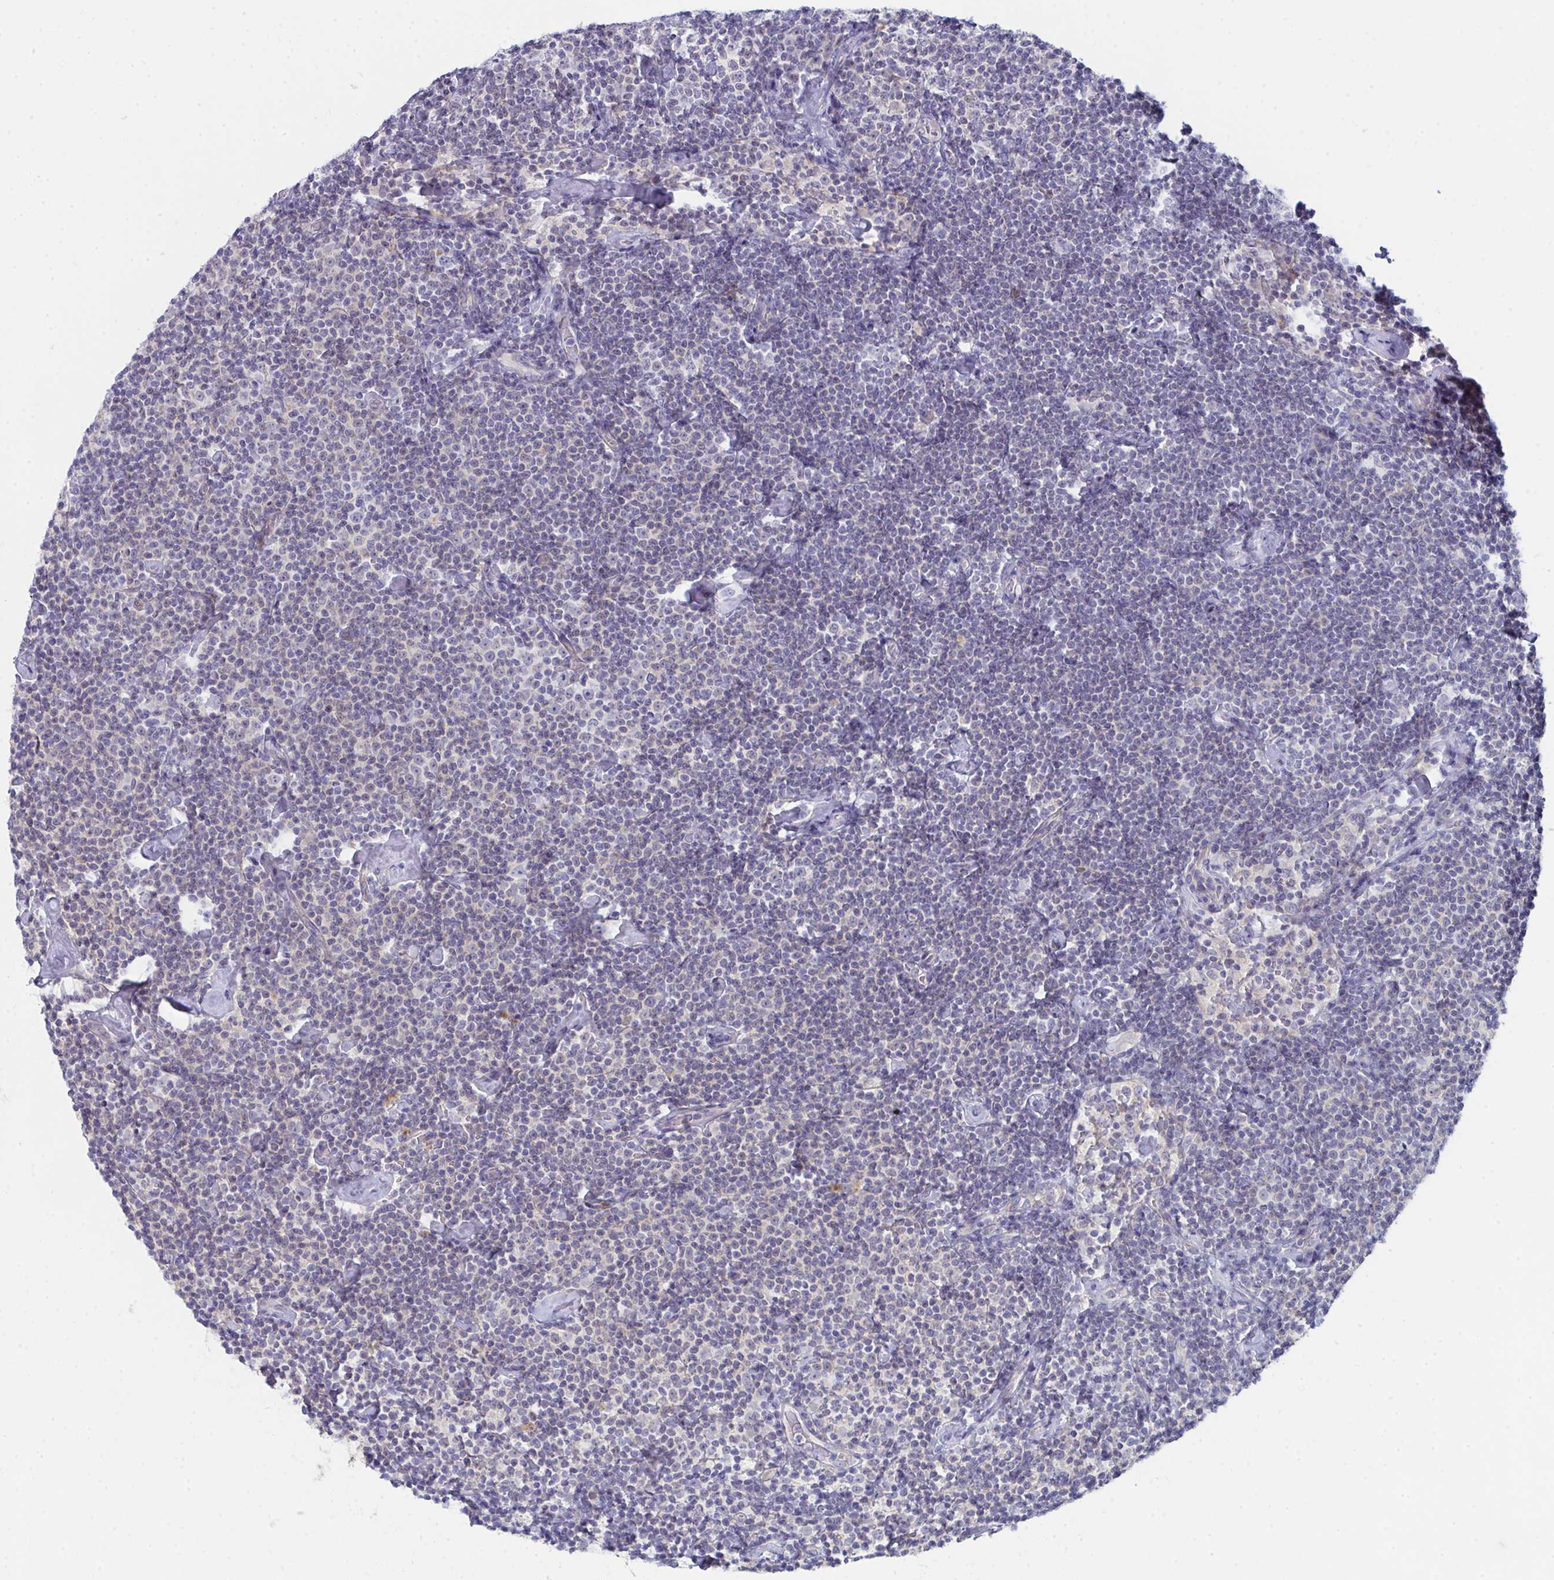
{"staining": {"intensity": "negative", "quantity": "none", "location": "none"}, "tissue": "lymphoma", "cell_type": "Tumor cells", "image_type": "cancer", "snomed": [{"axis": "morphology", "description": "Malignant lymphoma, non-Hodgkin's type, Low grade"}, {"axis": "topography", "description": "Lymph node"}], "caption": "Immunohistochemistry (IHC) of low-grade malignant lymphoma, non-Hodgkin's type reveals no expression in tumor cells.", "gene": "VWDE", "patient": {"sex": "male", "age": 81}}